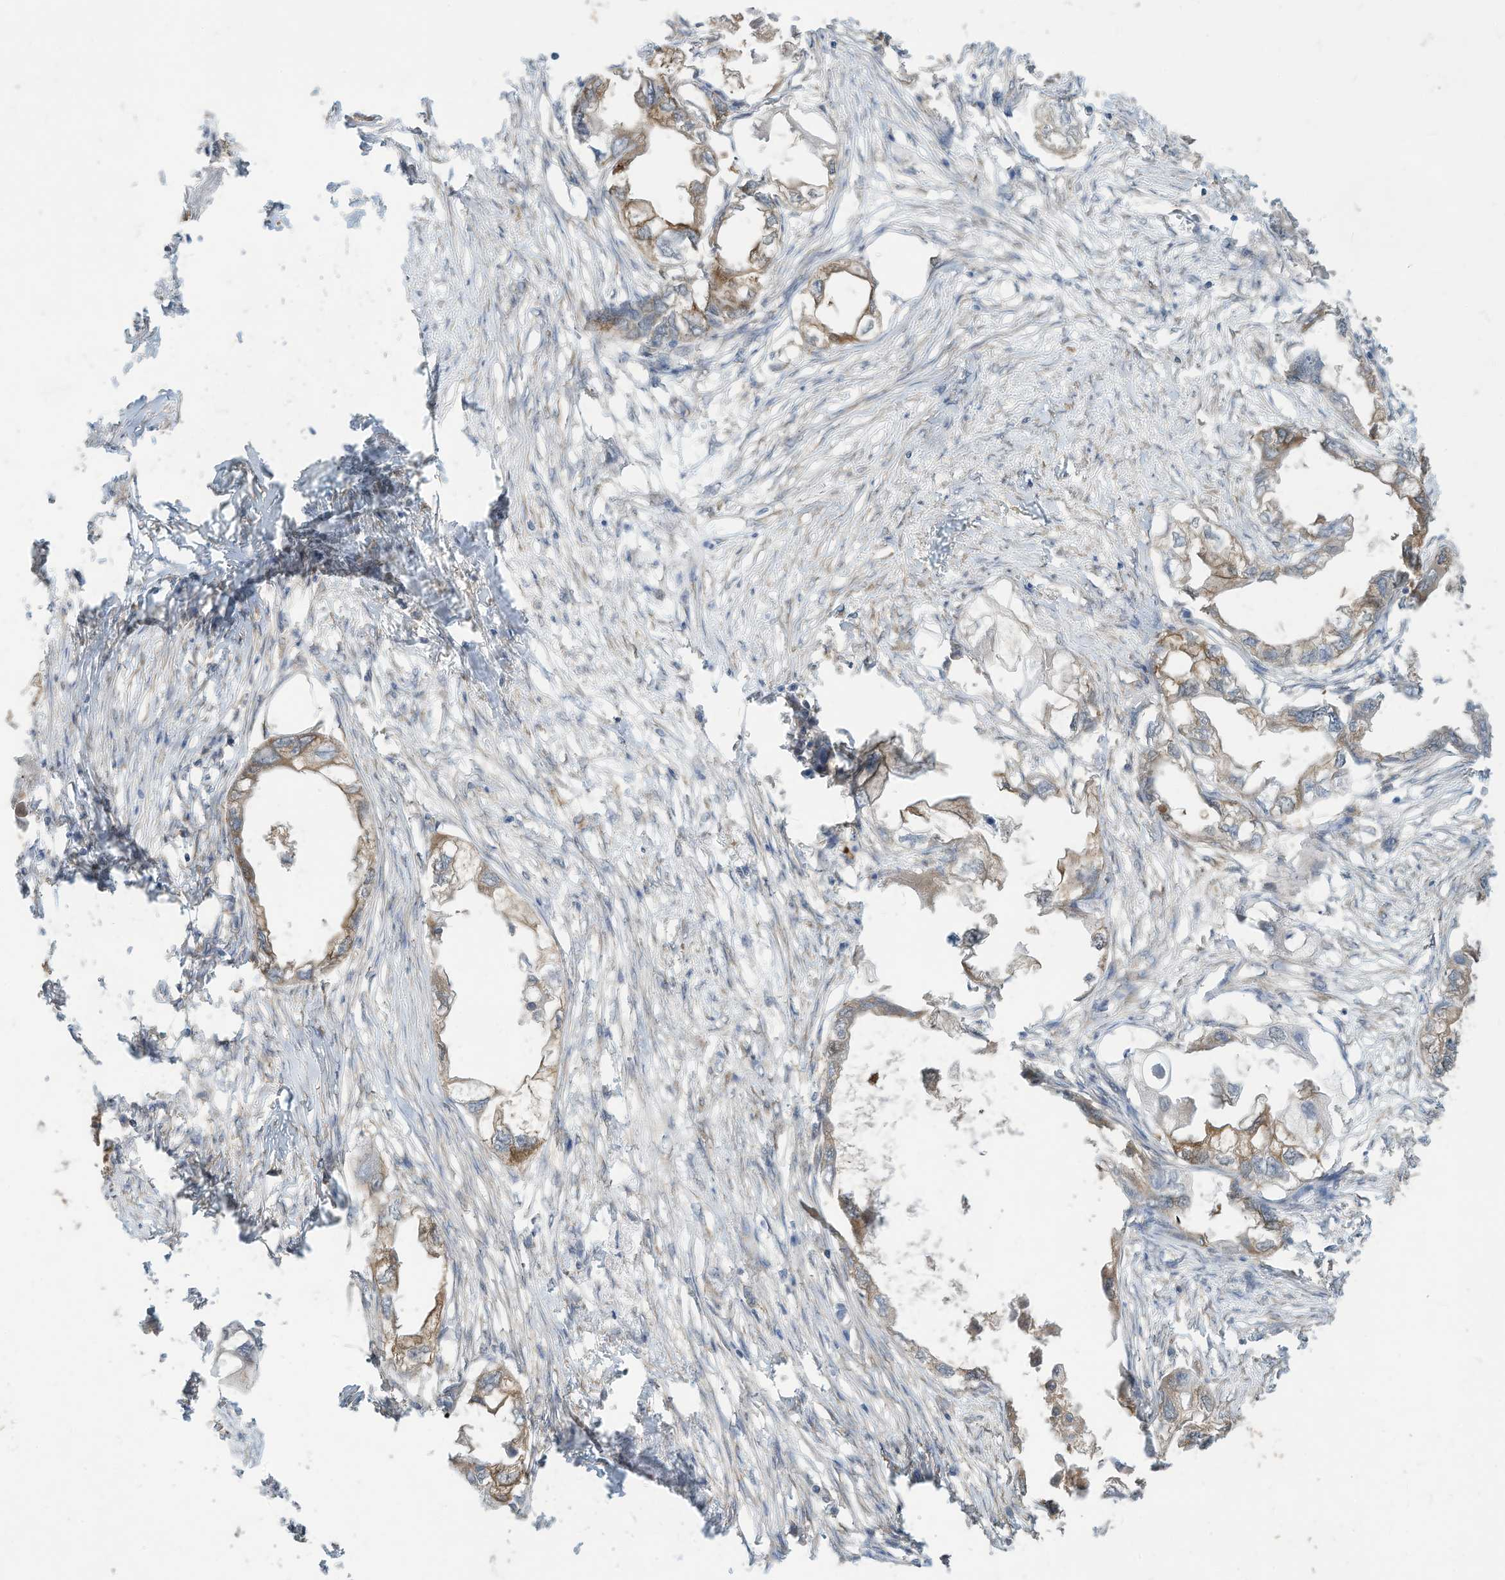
{"staining": {"intensity": "moderate", "quantity": "25%-75%", "location": "cytoplasmic/membranous"}, "tissue": "endometrial cancer", "cell_type": "Tumor cells", "image_type": "cancer", "snomed": [{"axis": "morphology", "description": "Adenocarcinoma, NOS"}, {"axis": "morphology", "description": "Adenocarcinoma, metastatic, NOS"}, {"axis": "topography", "description": "Adipose tissue"}, {"axis": "topography", "description": "Endometrium"}], "caption": "Brown immunohistochemical staining in human endometrial metastatic adenocarcinoma displays moderate cytoplasmic/membranous expression in approximately 25%-75% of tumor cells.", "gene": "ADI1", "patient": {"sex": "female", "age": 67}}